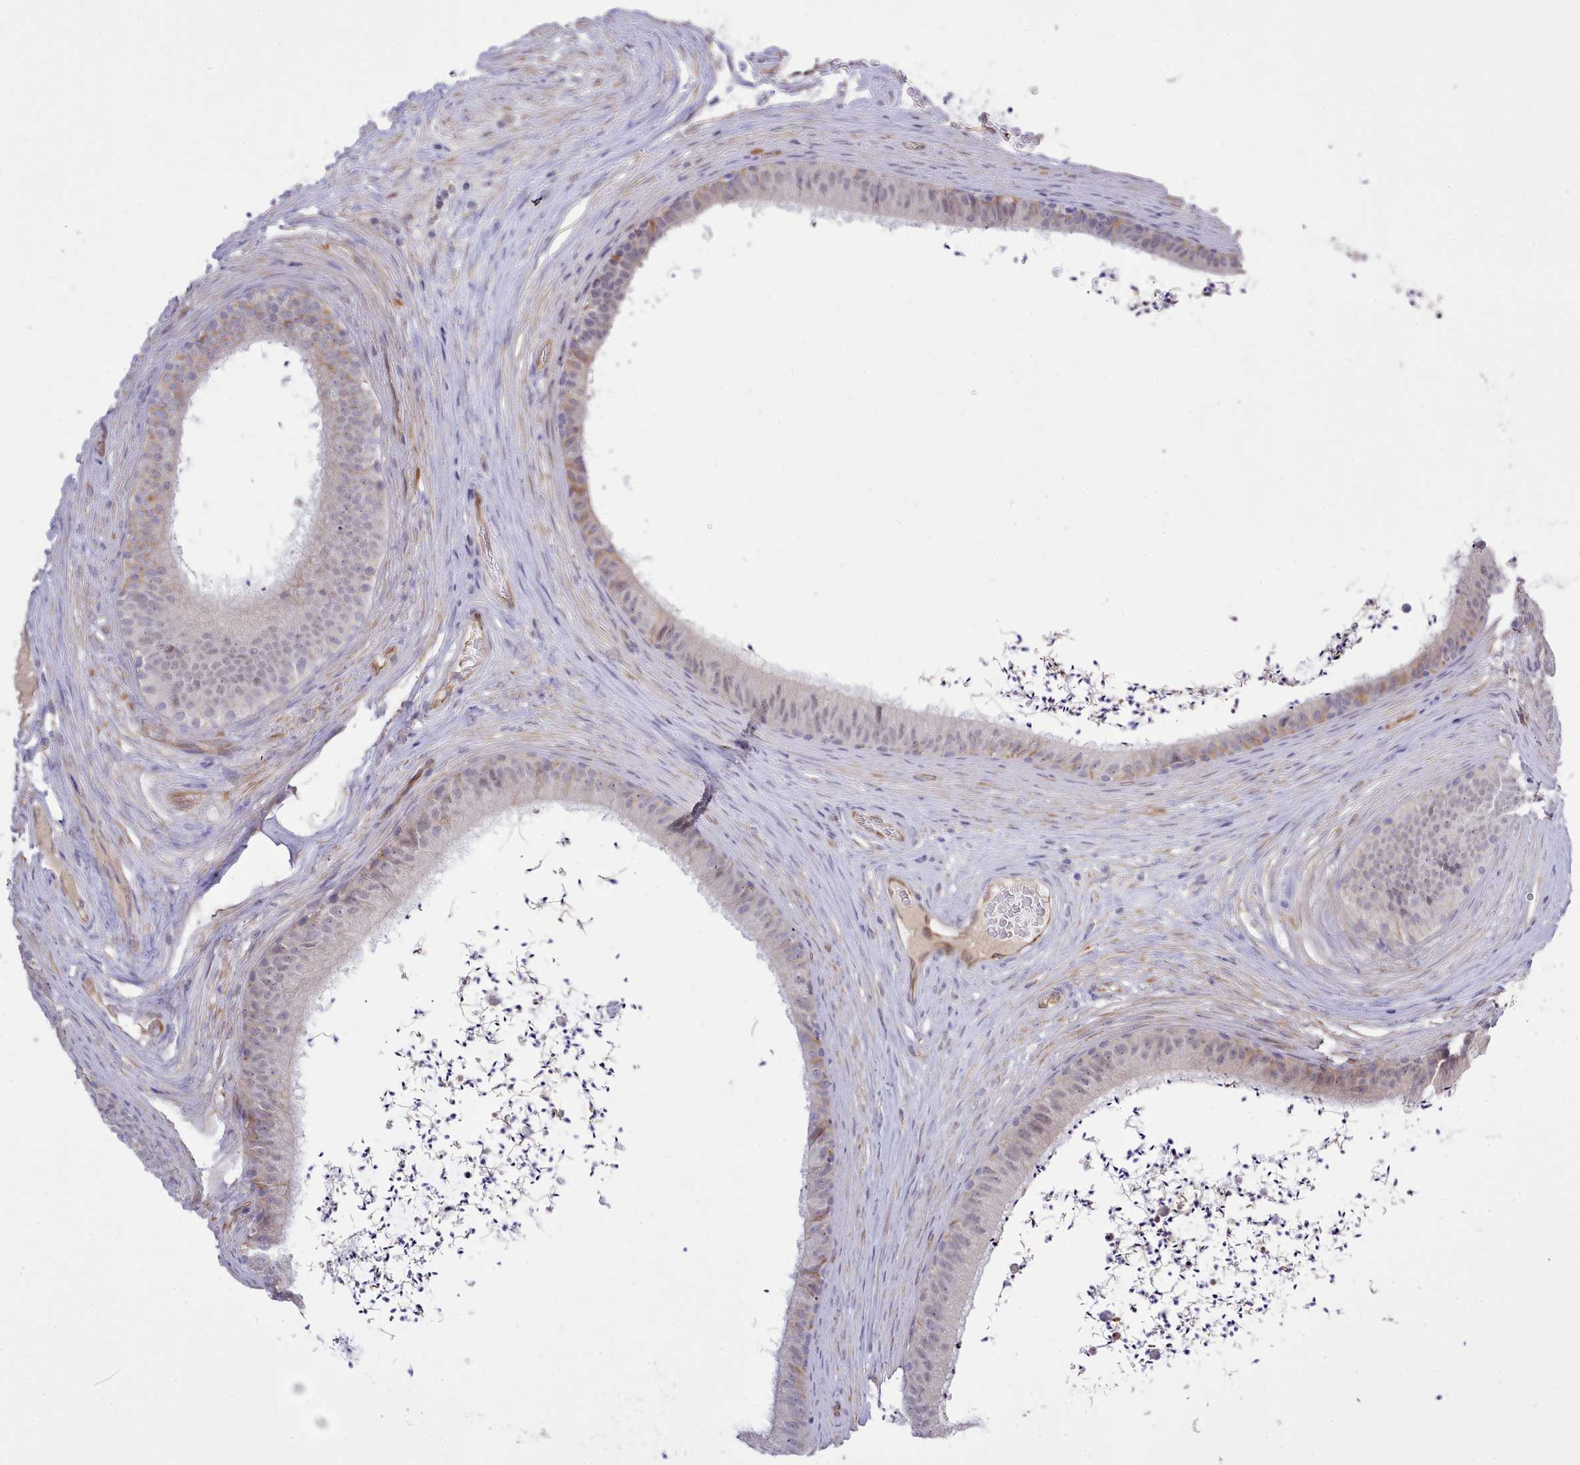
{"staining": {"intensity": "weak", "quantity": "25%-75%", "location": "cytoplasmic/membranous,nuclear"}, "tissue": "epididymis", "cell_type": "Glandular cells", "image_type": "normal", "snomed": [{"axis": "morphology", "description": "Normal tissue, NOS"}, {"axis": "topography", "description": "Testis"}, {"axis": "topography", "description": "Epididymis"}], "caption": "This image shows benign epididymis stained with immunohistochemistry (IHC) to label a protein in brown. The cytoplasmic/membranous,nuclear of glandular cells show weak positivity for the protein. Nuclei are counter-stained blue.", "gene": "ZC3H13", "patient": {"sex": "male", "age": 41}}